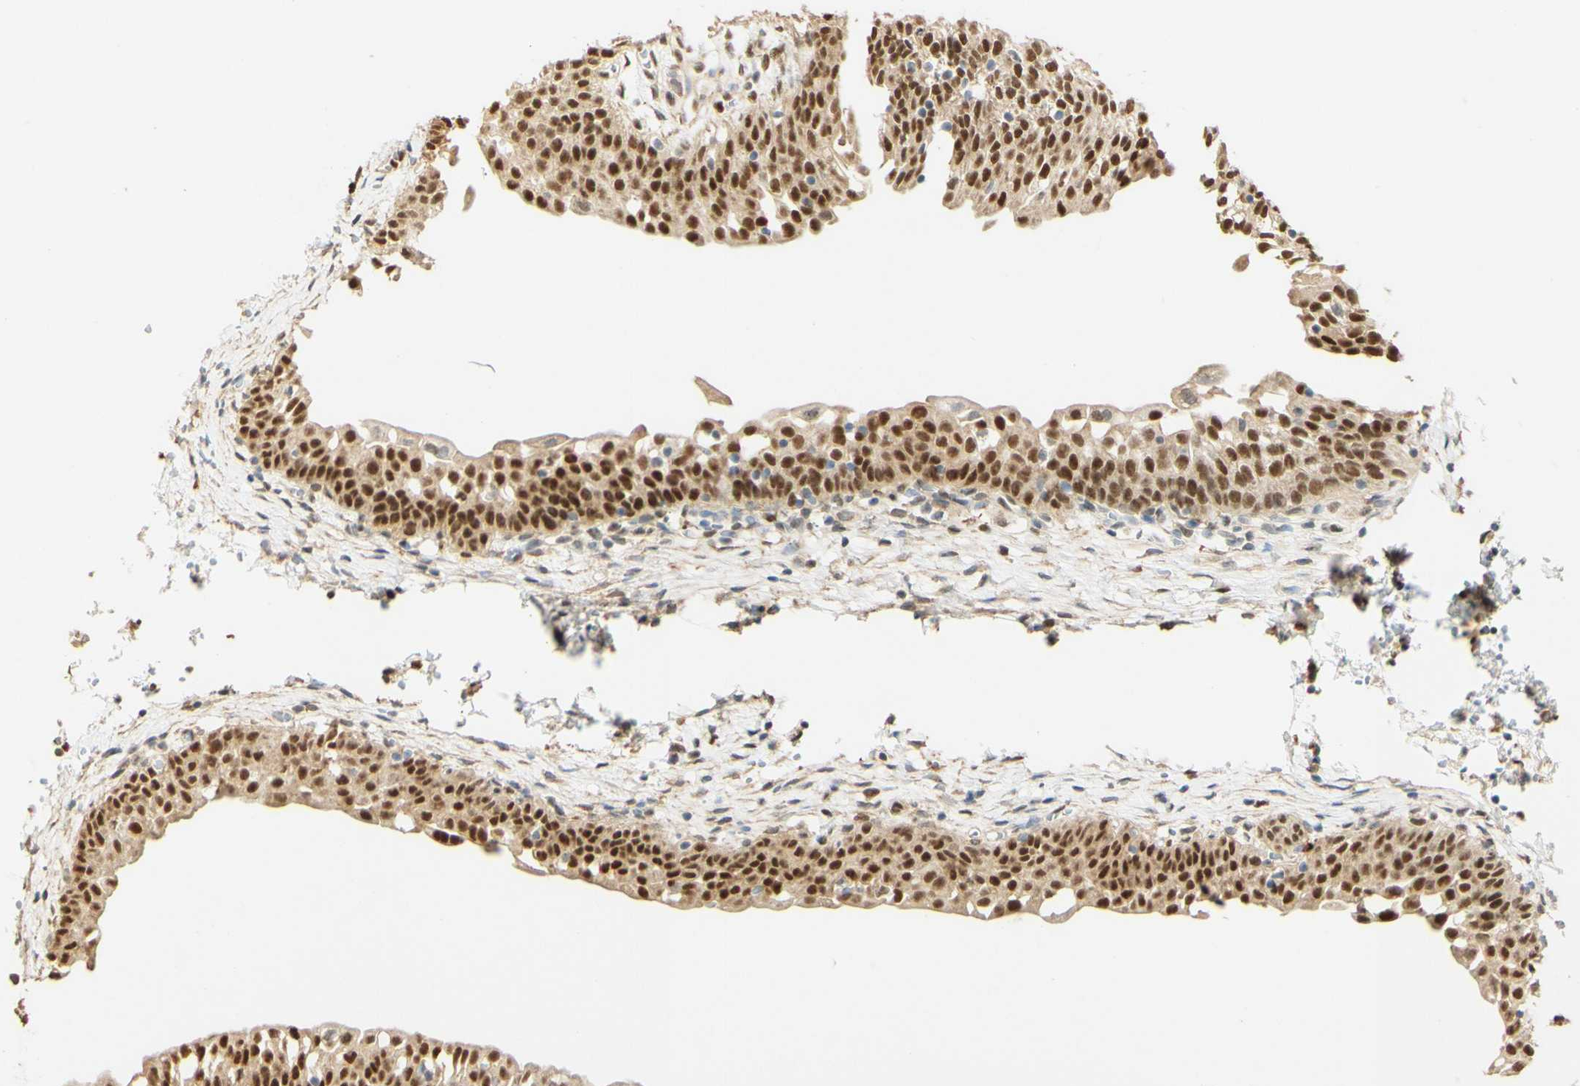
{"staining": {"intensity": "strong", "quantity": ">75%", "location": "cytoplasmic/membranous,nuclear"}, "tissue": "urinary bladder", "cell_type": "Urothelial cells", "image_type": "normal", "snomed": [{"axis": "morphology", "description": "Normal tissue, NOS"}, {"axis": "topography", "description": "Urinary bladder"}], "caption": "Immunohistochemistry (IHC) image of normal urinary bladder stained for a protein (brown), which shows high levels of strong cytoplasmic/membranous,nuclear positivity in approximately >75% of urothelial cells.", "gene": "MAP3K4", "patient": {"sex": "male", "age": 55}}